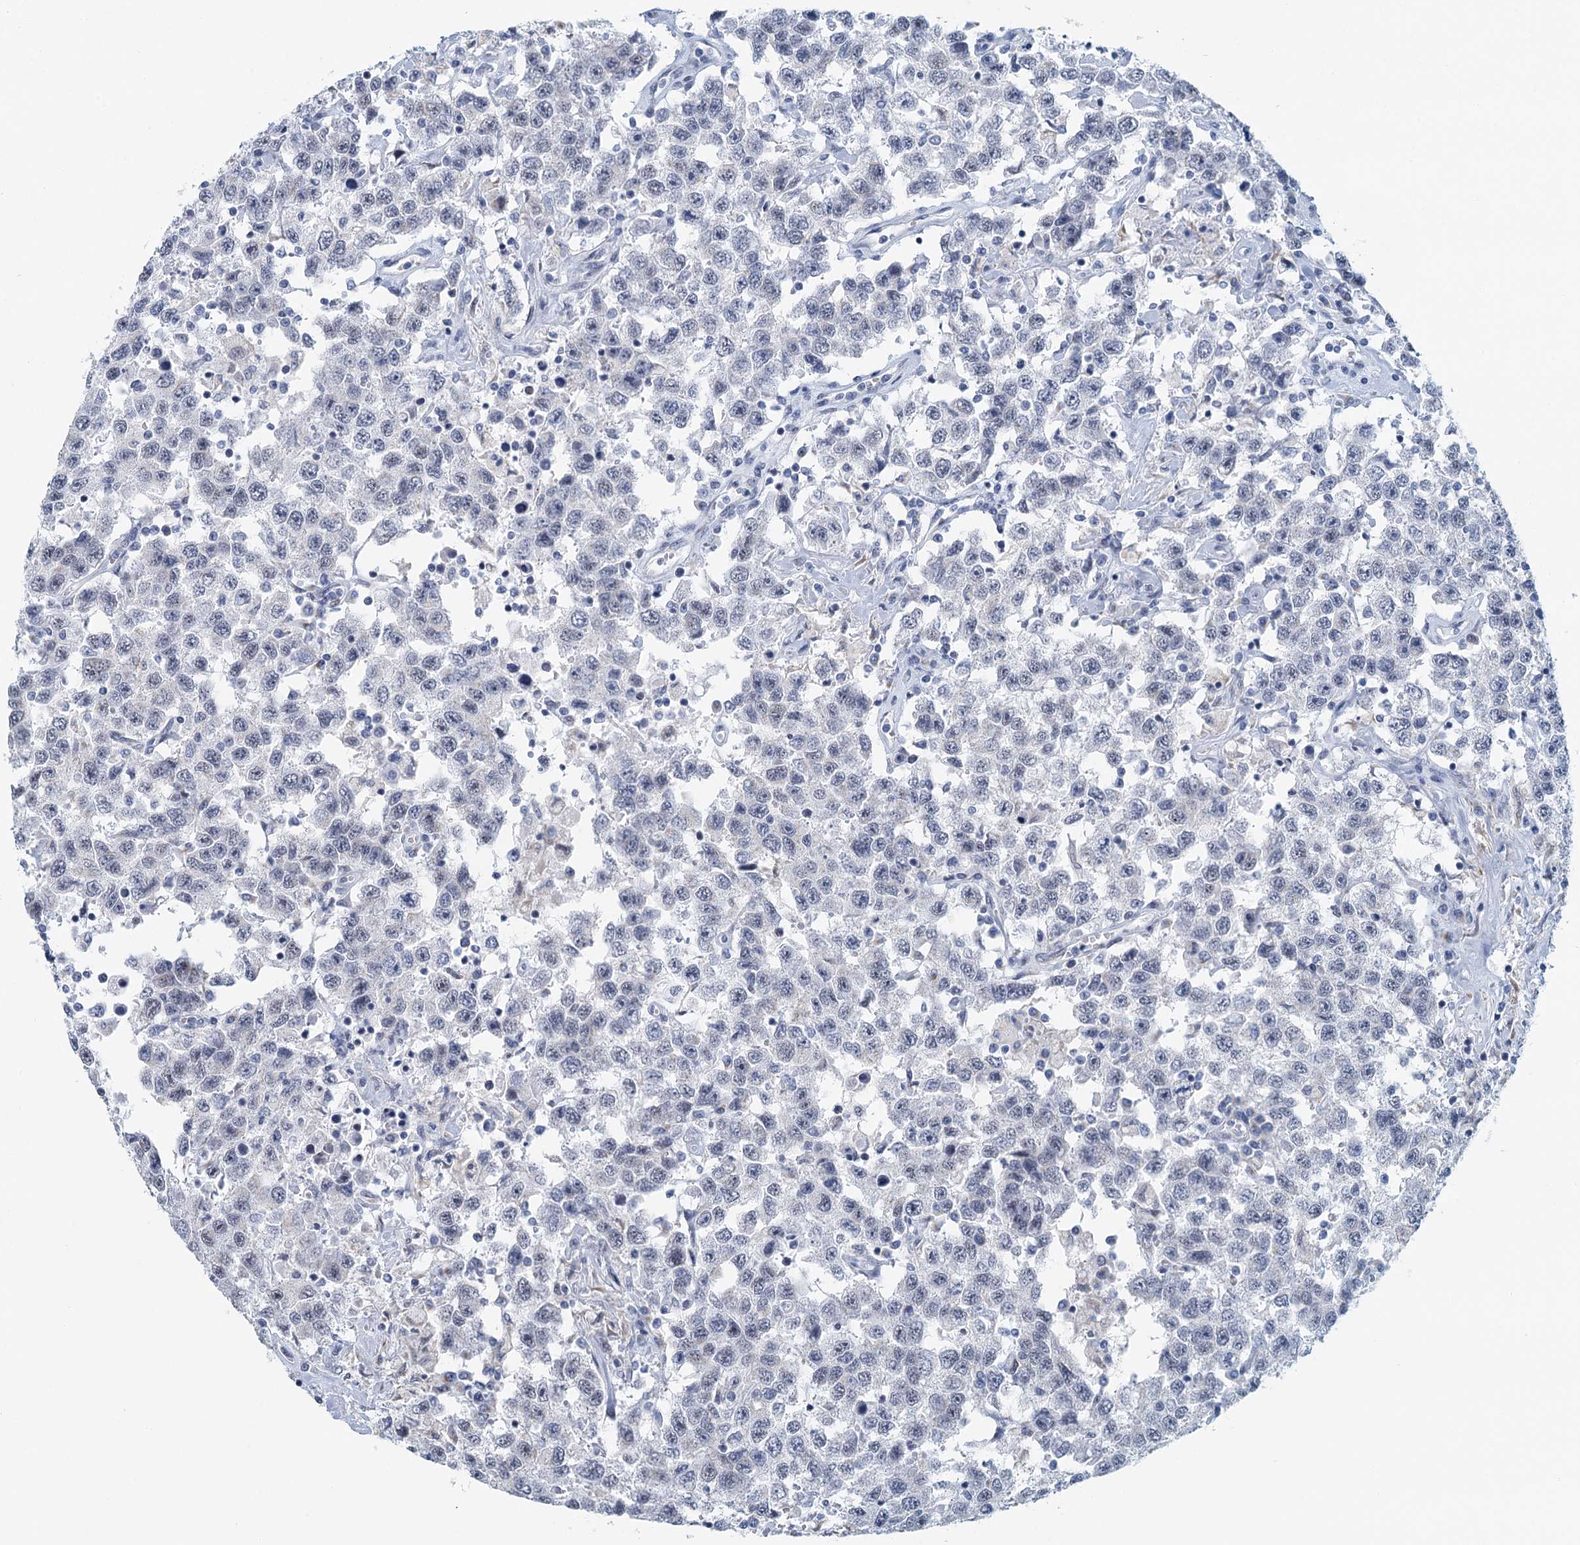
{"staining": {"intensity": "negative", "quantity": "none", "location": "none"}, "tissue": "testis cancer", "cell_type": "Tumor cells", "image_type": "cancer", "snomed": [{"axis": "morphology", "description": "Seminoma, NOS"}, {"axis": "topography", "description": "Testis"}], "caption": "Tumor cells show no significant protein expression in testis cancer (seminoma). Nuclei are stained in blue.", "gene": "ZNF527", "patient": {"sex": "male", "age": 41}}